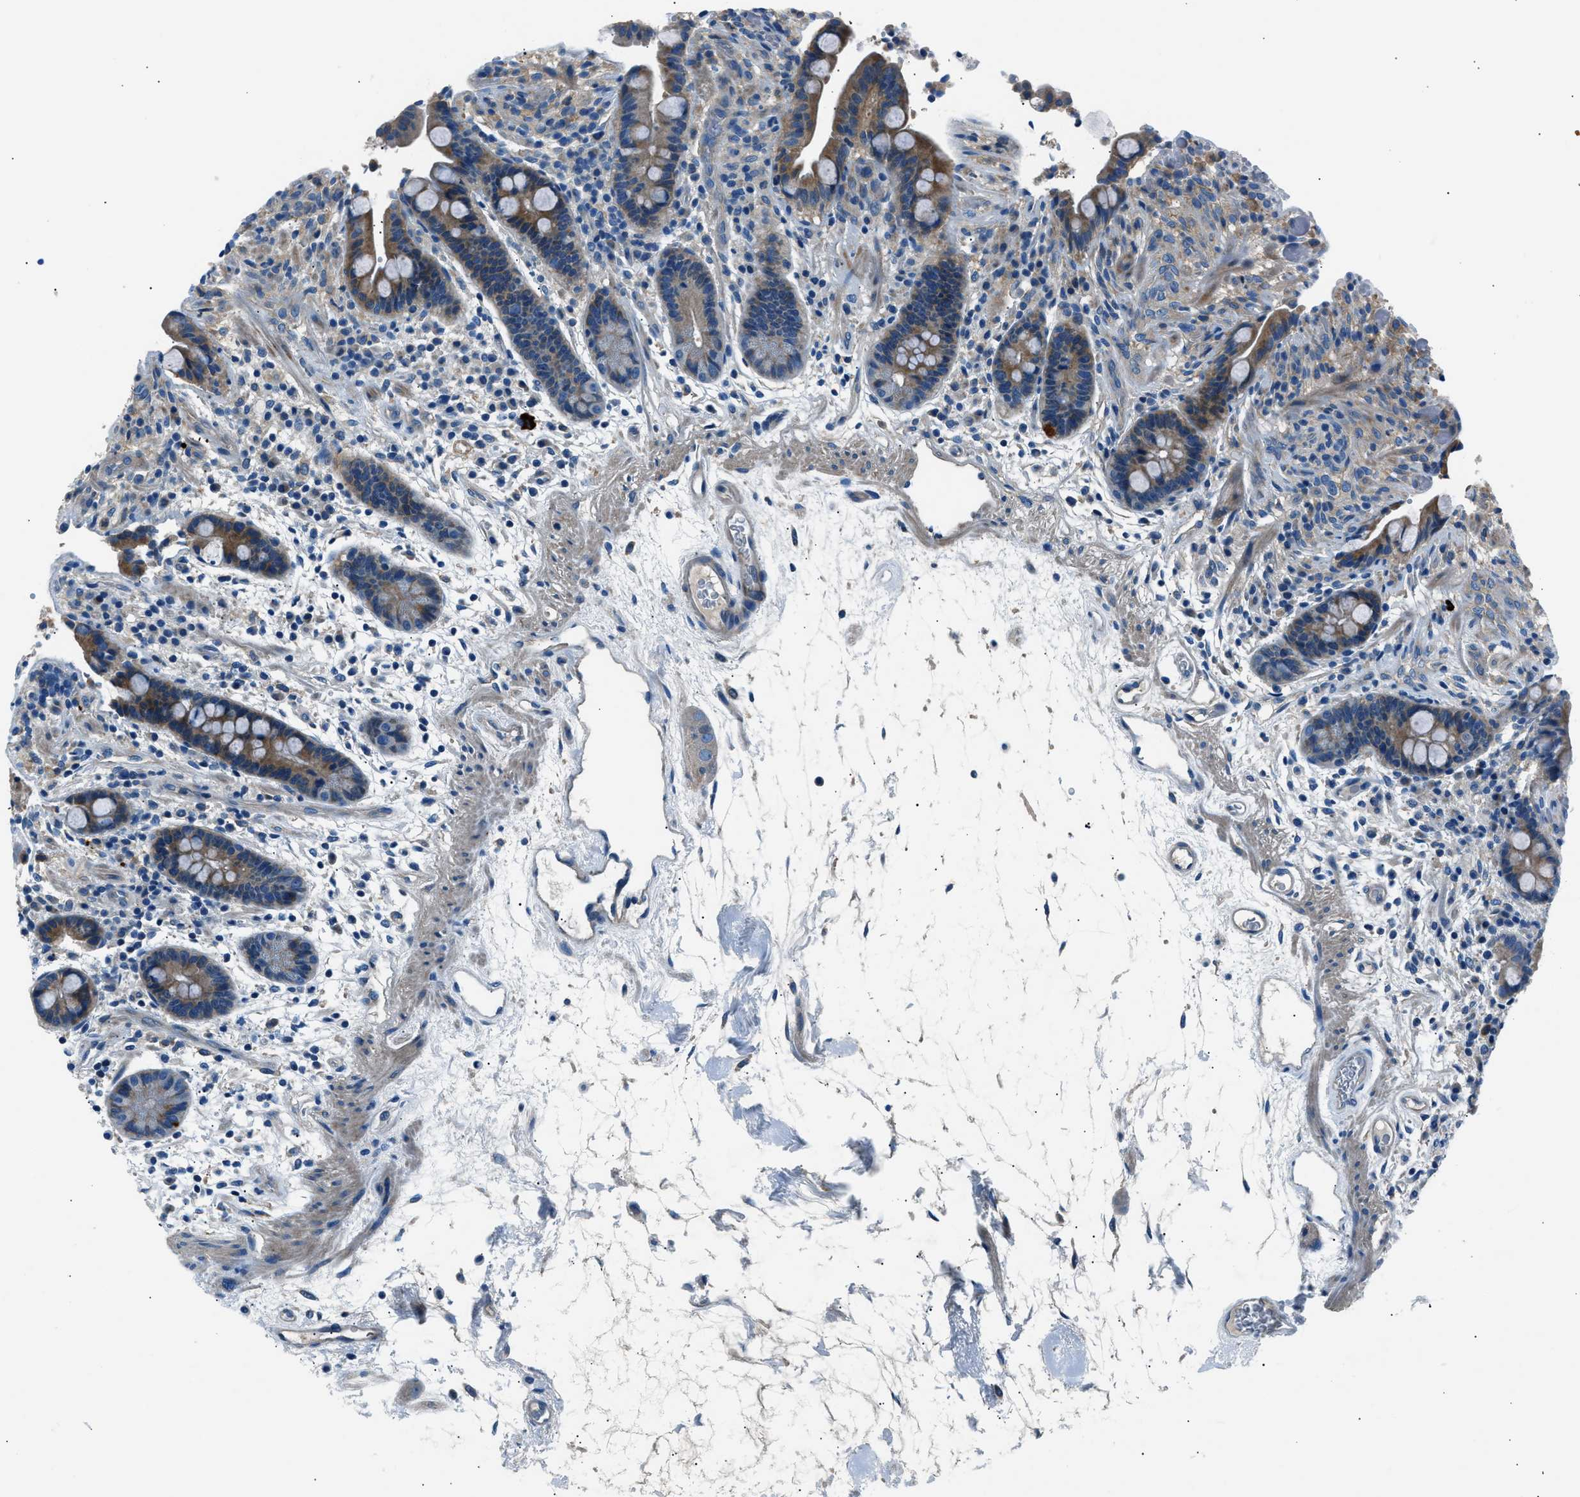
{"staining": {"intensity": "negative", "quantity": "none", "location": "none"}, "tissue": "colon", "cell_type": "Endothelial cells", "image_type": "normal", "snomed": [{"axis": "morphology", "description": "Normal tissue, NOS"}, {"axis": "topography", "description": "Colon"}], "caption": "The image reveals no significant staining in endothelial cells of colon.", "gene": "LRRC37B", "patient": {"sex": "male", "age": 73}}